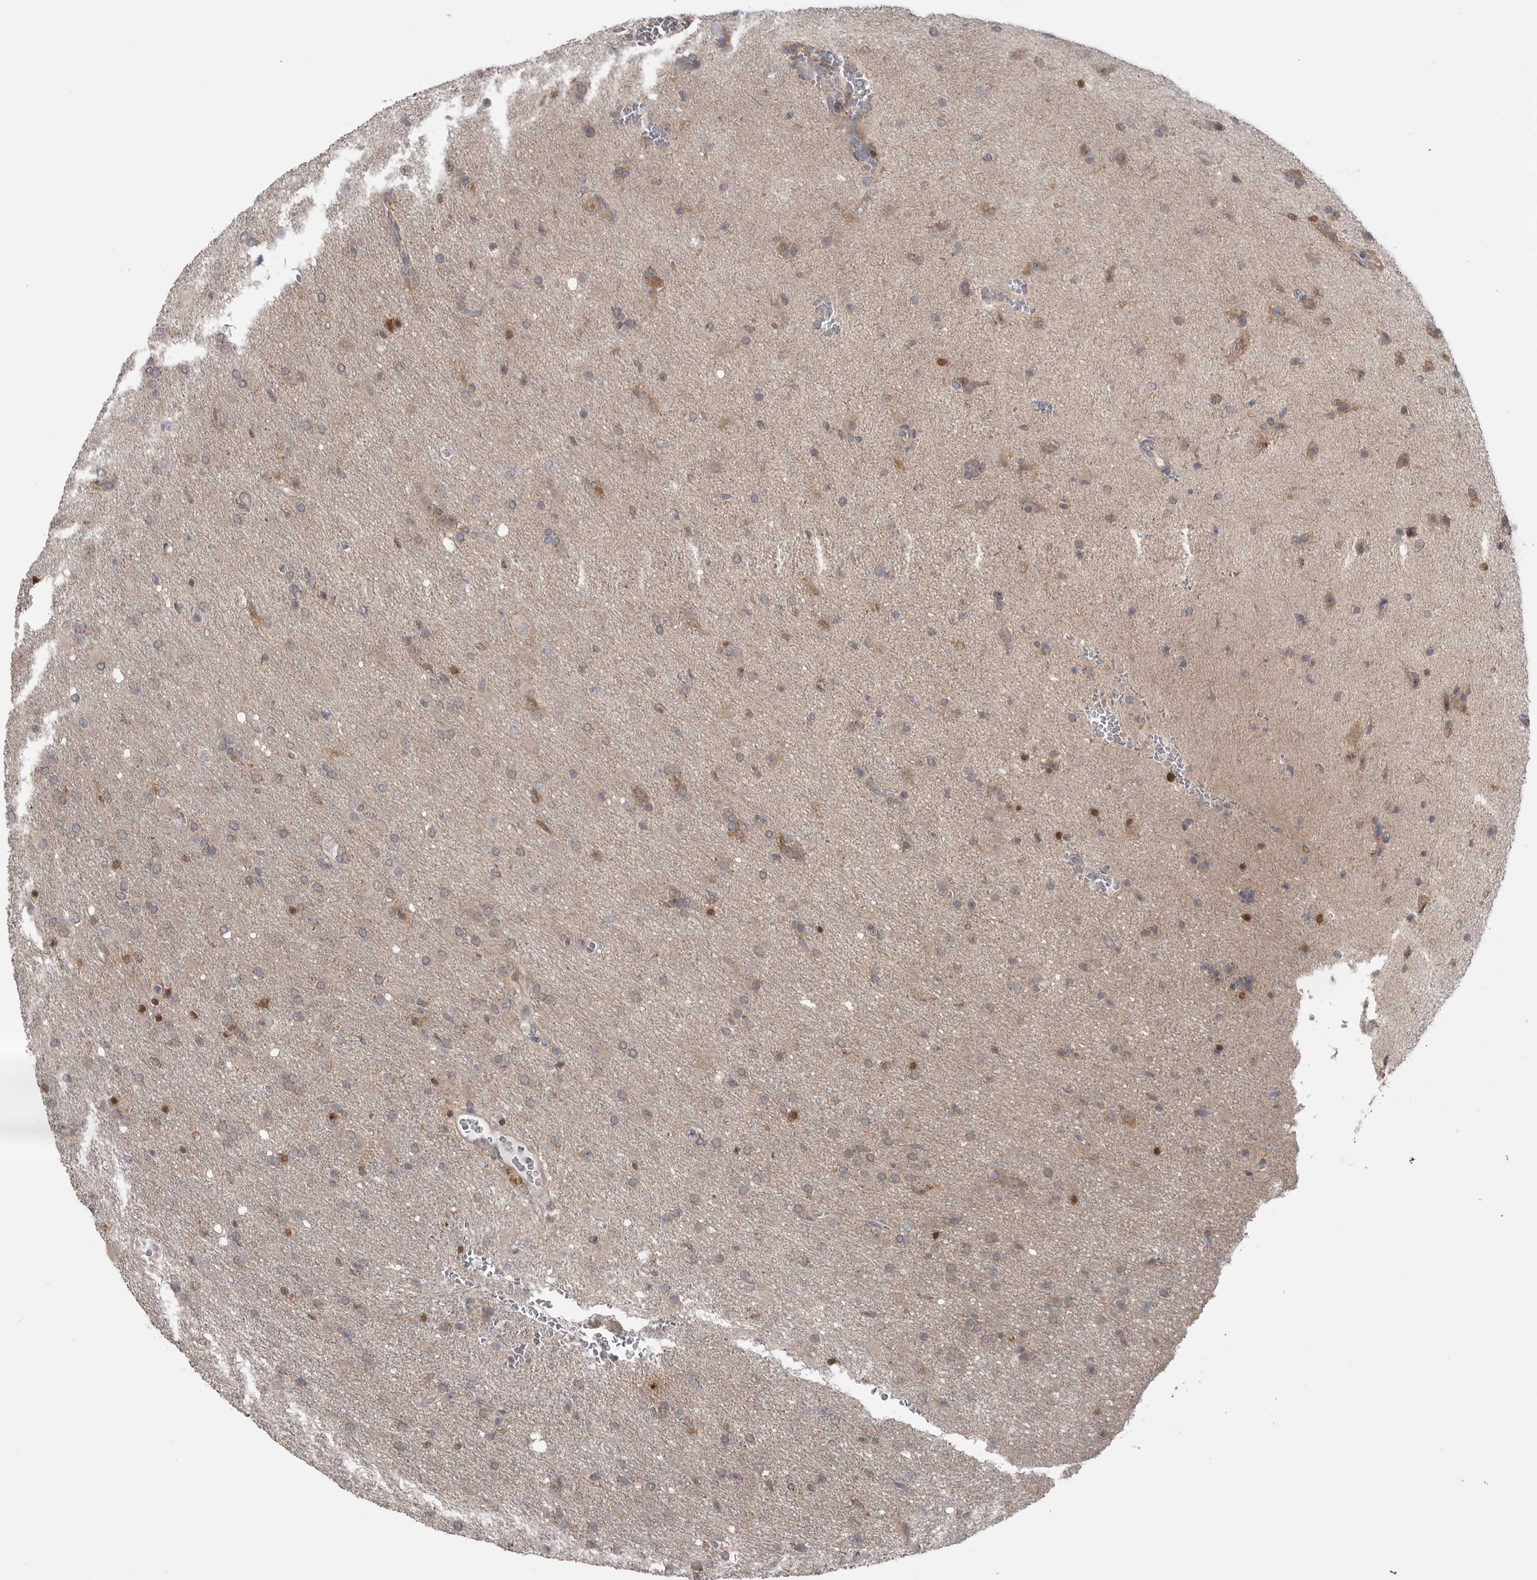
{"staining": {"intensity": "moderate", "quantity": "<25%", "location": "cytoplasmic/membranous"}, "tissue": "glioma", "cell_type": "Tumor cells", "image_type": "cancer", "snomed": [{"axis": "morphology", "description": "Glioma, malignant, High grade"}, {"axis": "topography", "description": "Brain"}], "caption": "An image showing moderate cytoplasmic/membranous positivity in about <25% of tumor cells in malignant glioma (high-grade), as visualized by brown immunohistochemical staining.", "gene": "MAPK13", "patient": {"sex": "female", "age": 57}}